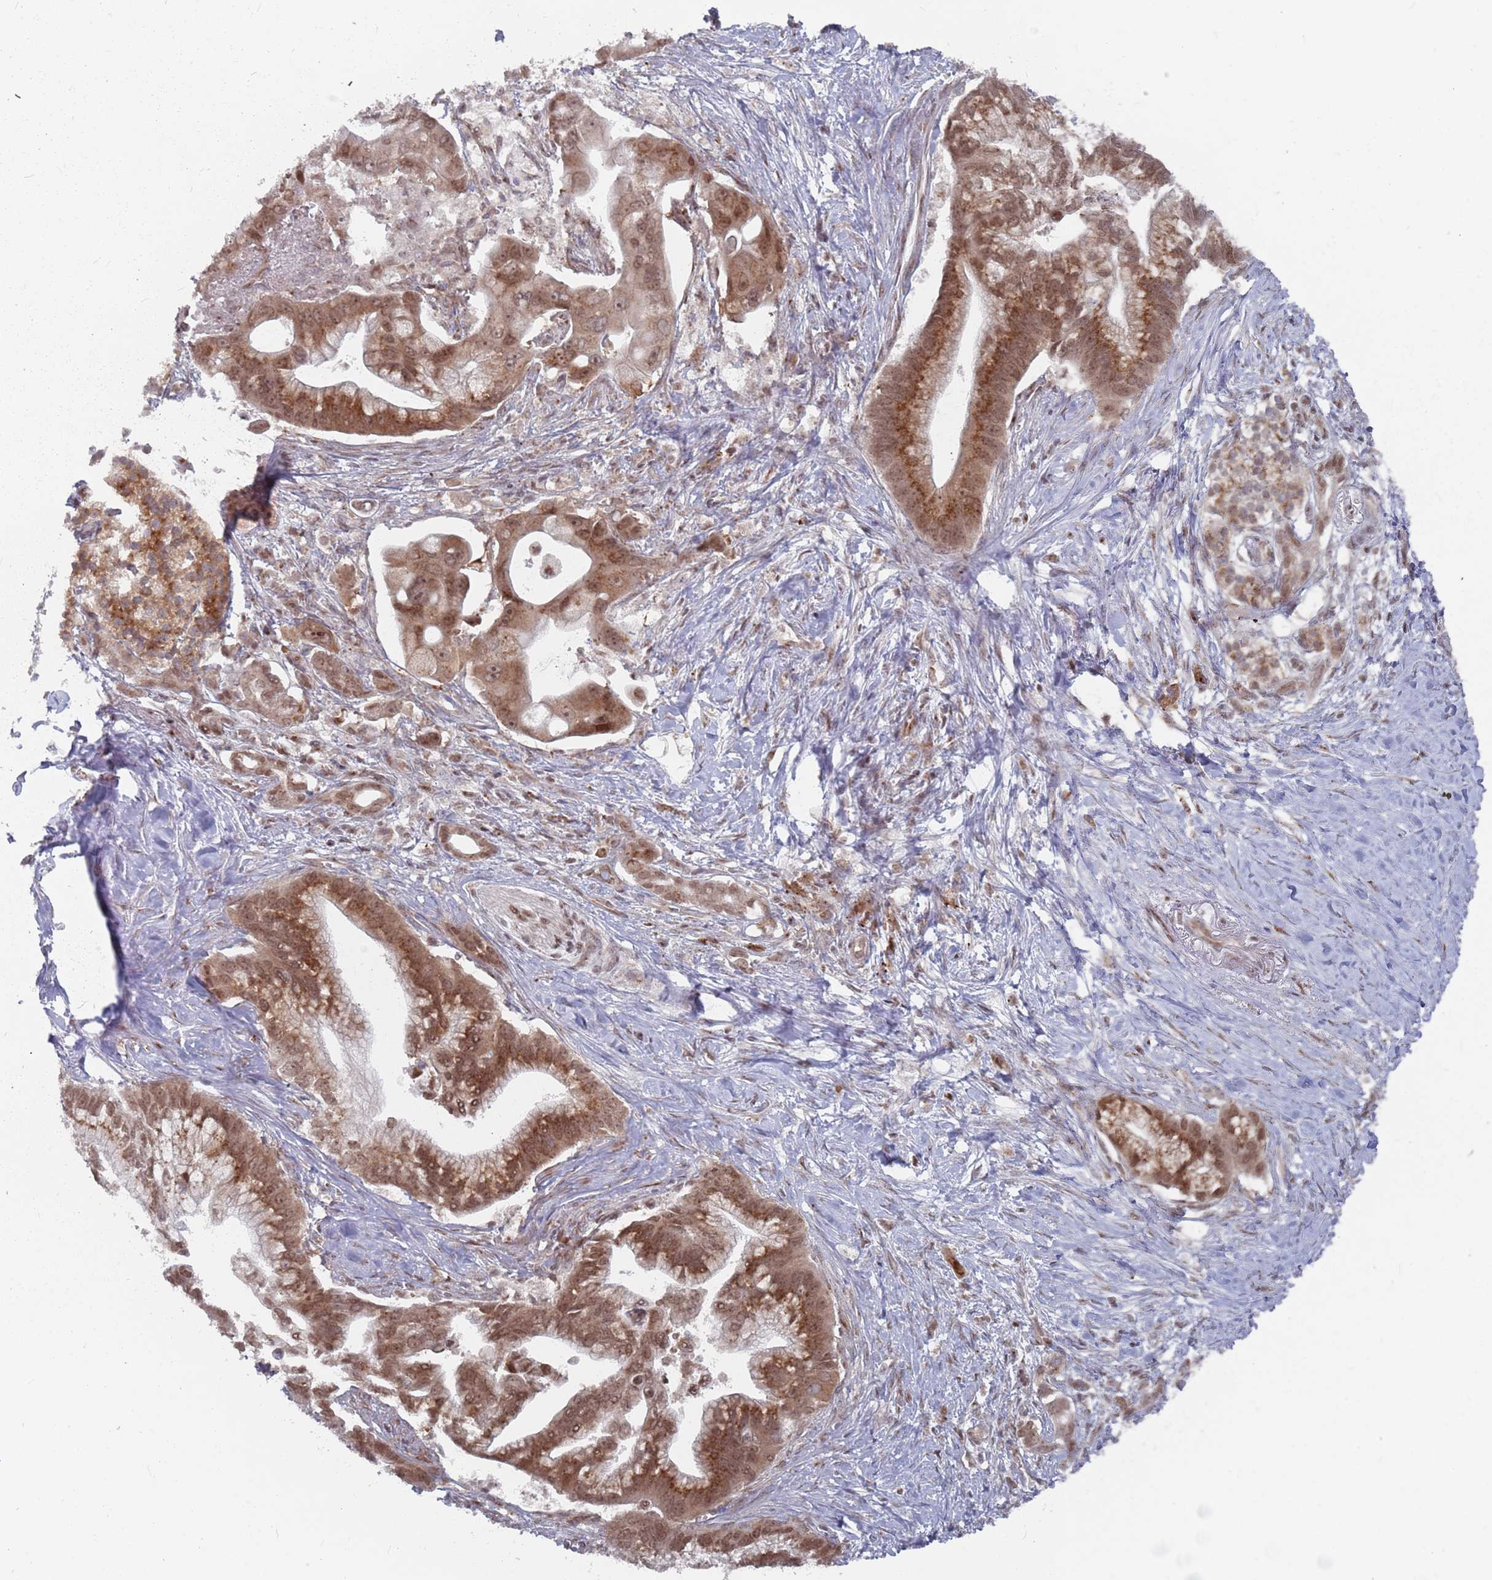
{"staining": {"intensity": "strong", "quantity": ">75%", "location": "cytoplasmic/membranous,nuclear"}, "tissue": "pancreatic cancer", "cell_type": "Tumor cells", "image_type": "cancer", "snomed": [{"axis": "morphology", "description": "Adenocarcinoma, NOS"}, {"axis": "topography", "description": "Pancreas"}], "caption": "The image exhibits a brown stain indicating the presence of a protein in the cytoplasmic/membranous and nuclear of tumor cells in pancreatic adenocarcinoma.", "gene": "FMO4", "patient": {"sex": "male", "age": 68}}